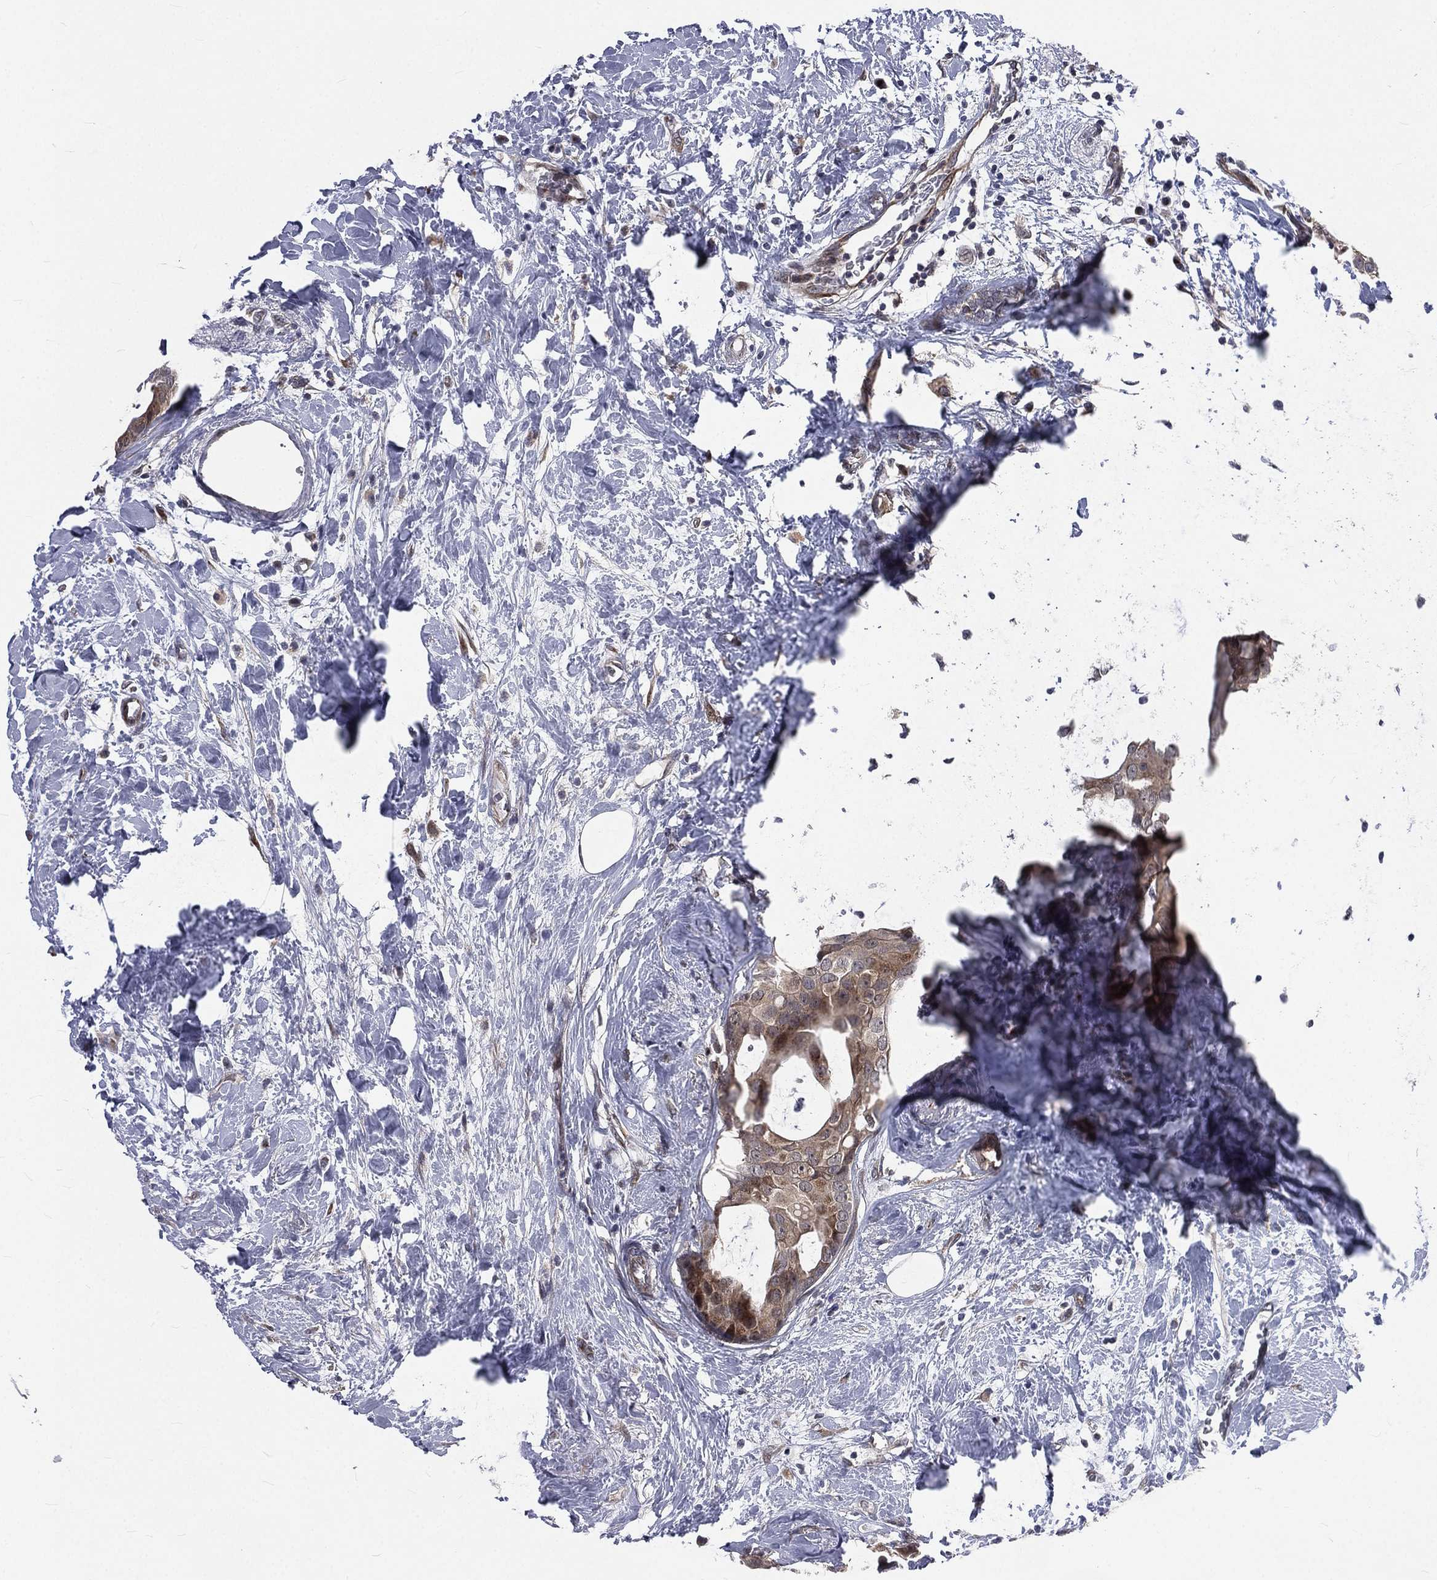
{"staining": {"intensity": "weak", "quantity": "25%-75%", "location": "cytoplasmic/membranous"}, "tissue": "breast cancer", "cell_type": "Tumor cells", "image_type": "cancer", "snomed": [{"axis": "morphology", "description": "Duct carcinoma"}, {"axis": "topography", "description": "Breast"}], "caption": "An IHC histopathology image of tumor tissue is shown. Protein staining in brown highlights weak cytoplasmic/membranous positivity in breast cancer within tumor cells.", "gene": "ARL3", "patient": {"sex": "female", "age": 45}}